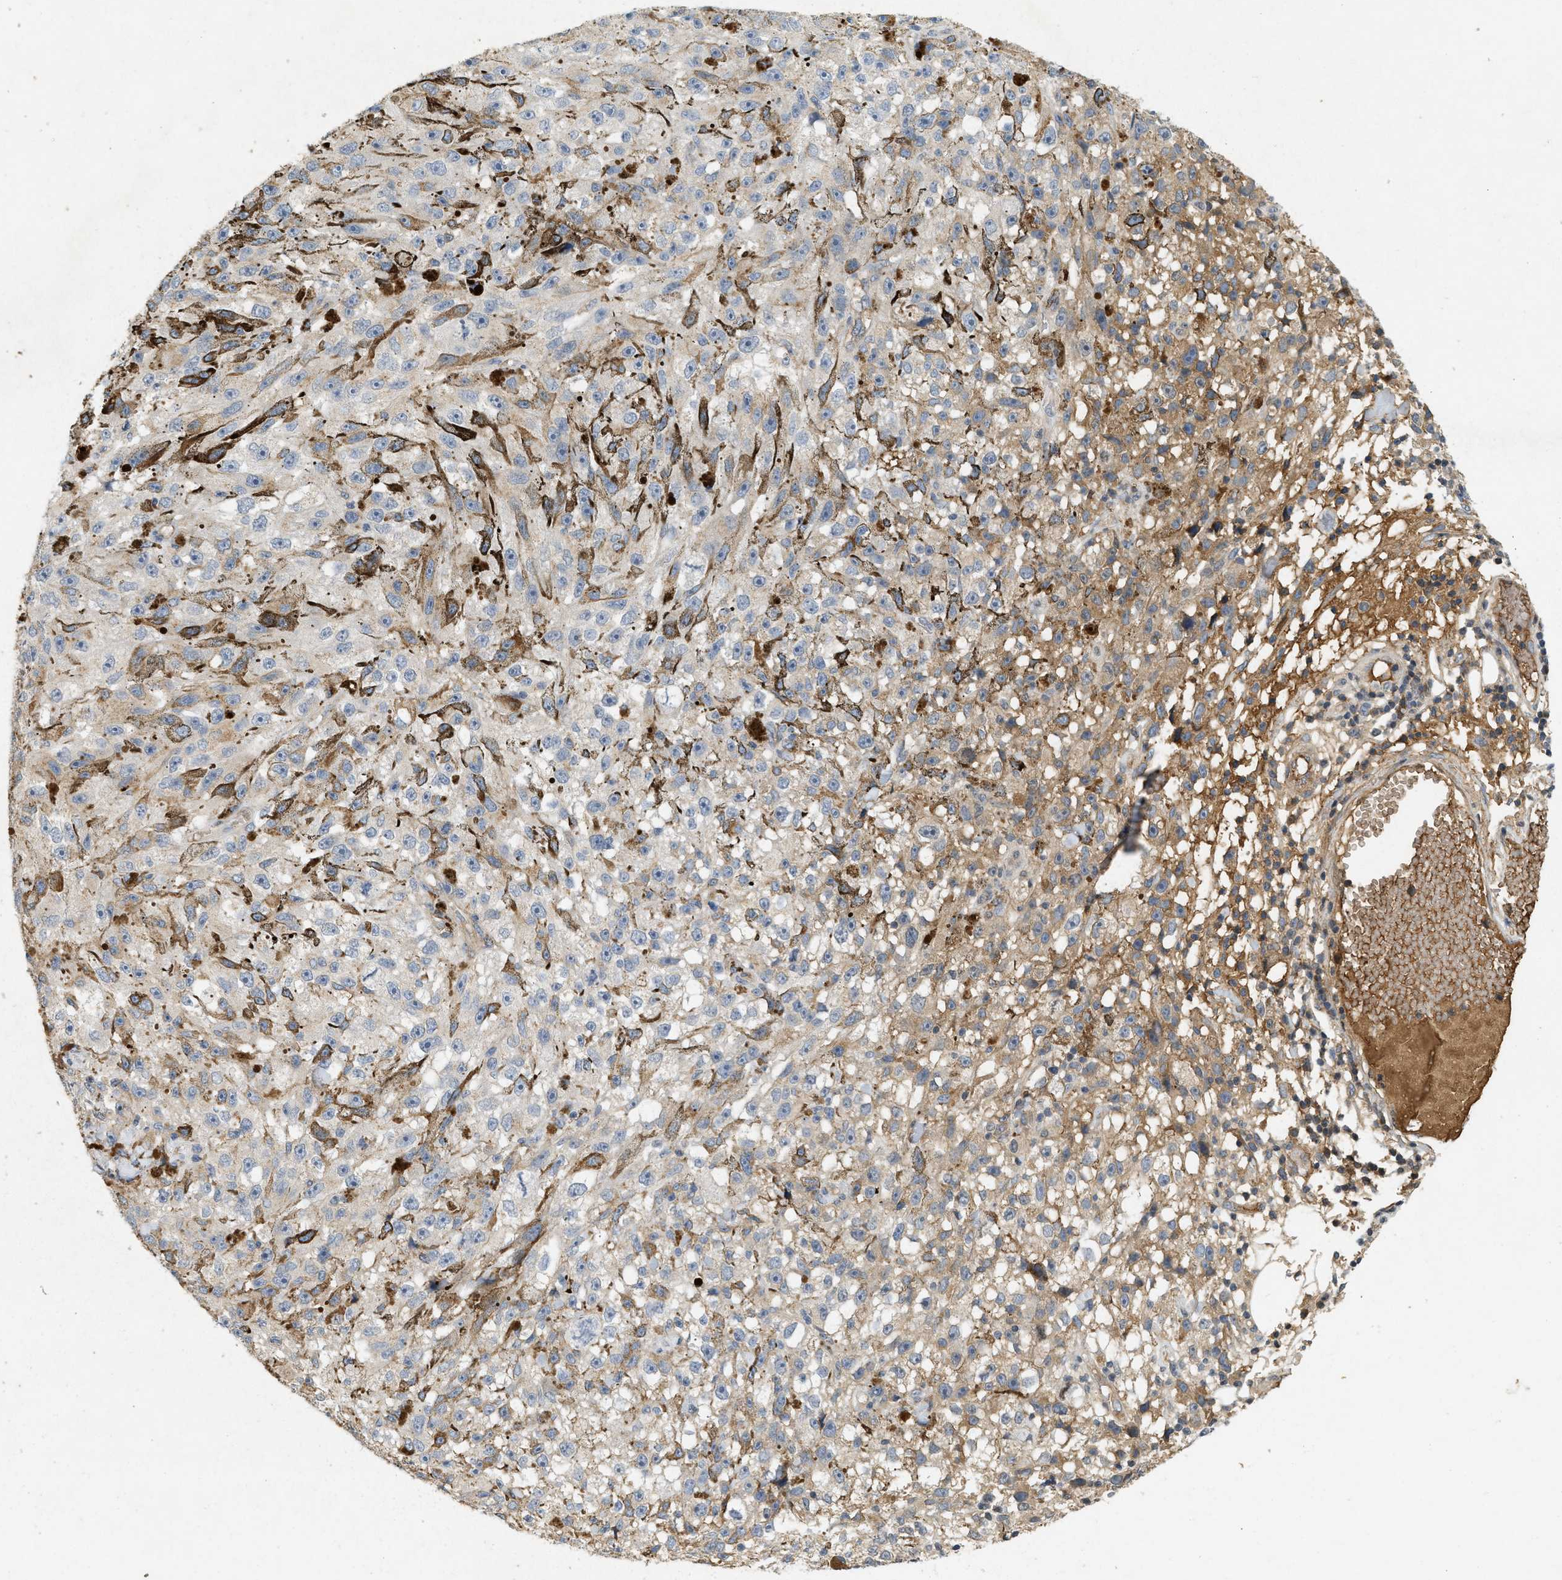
{"staining": {"intensity": "moderate", "quantity": "<25%", "location": "cytoplasmic/membranous"}, "tissue": "melanoma", "cell_type": "Tumor cells", "image_type": "cancer", "snomed": [{"axis": "morphology", "description": "Malignant melanoma, NOS"}, {"axis": "topography", "description": "Skin"}], "caption": "Protein expression analysis of human melanoma reveals moderate cytoplasmic/membranous positivity in about <25% of tumor cells.", "gene": "F8", "patient": {"sex": "female", "age": 104}}